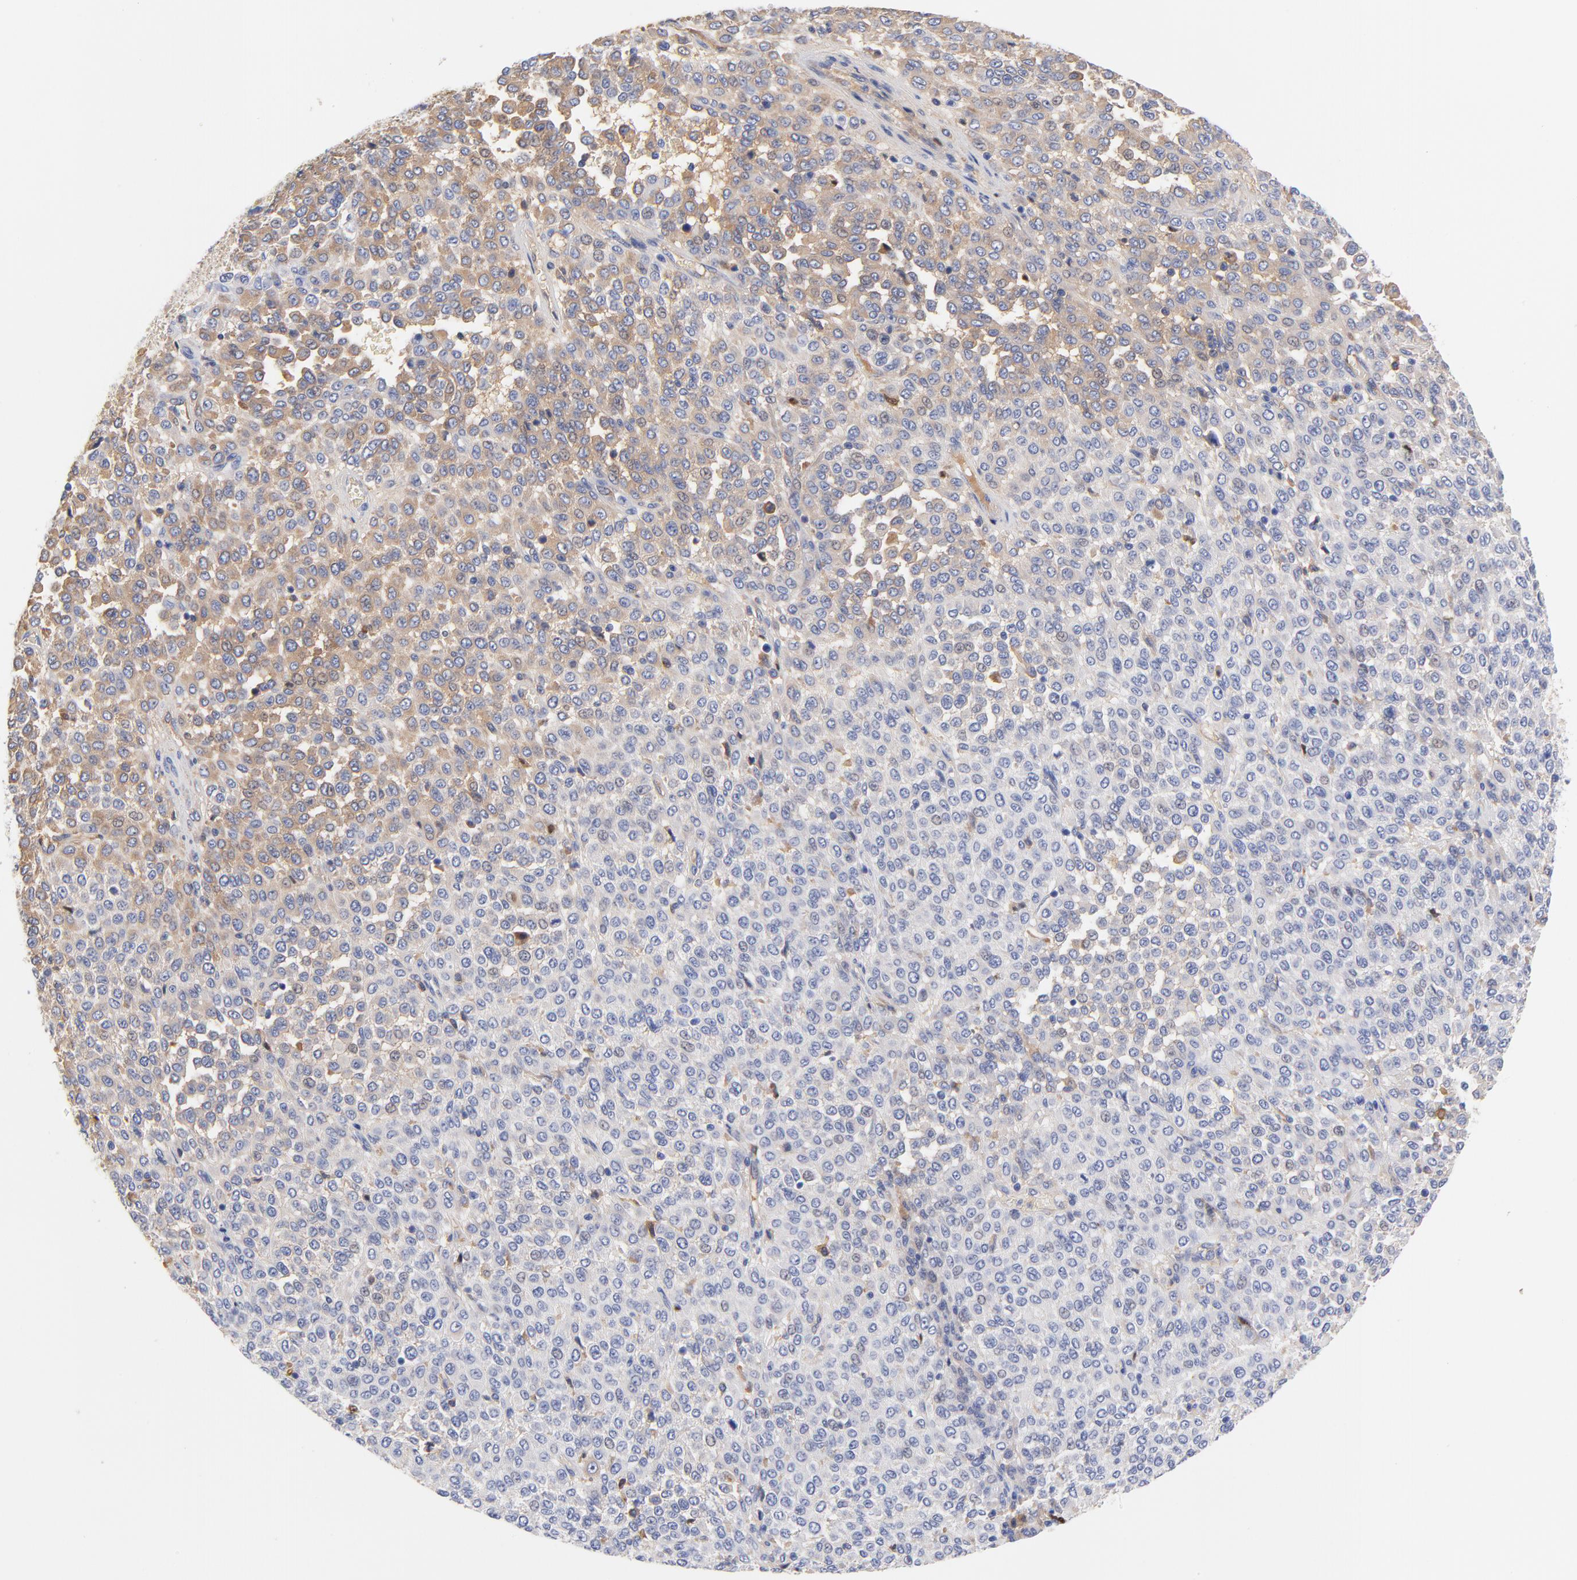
{"staining": {"intensity": "weak", "quantity": "25%-75%", "location": "cytoplasmic/membranous"}, "tissue": "melanoma", "cell_type": "Tumor cells", "image_type": "cancer", "snomed": [{"axis": "morphology", "description": "Malignant melanoma, Metastatic site"}, {"axis": "topography", "description": "Pancreas"}], "caption": "Melanoma stained with DAB (3,3'-diaminobenzidine) immunohistochemistry (IHC) demonstrates low levels of weak cytoplasmic/membranous expression in about 25%-75% of tumor cells.", "gene": "IGLV3-10", "patient": {"sex": "female", "age": 30}}